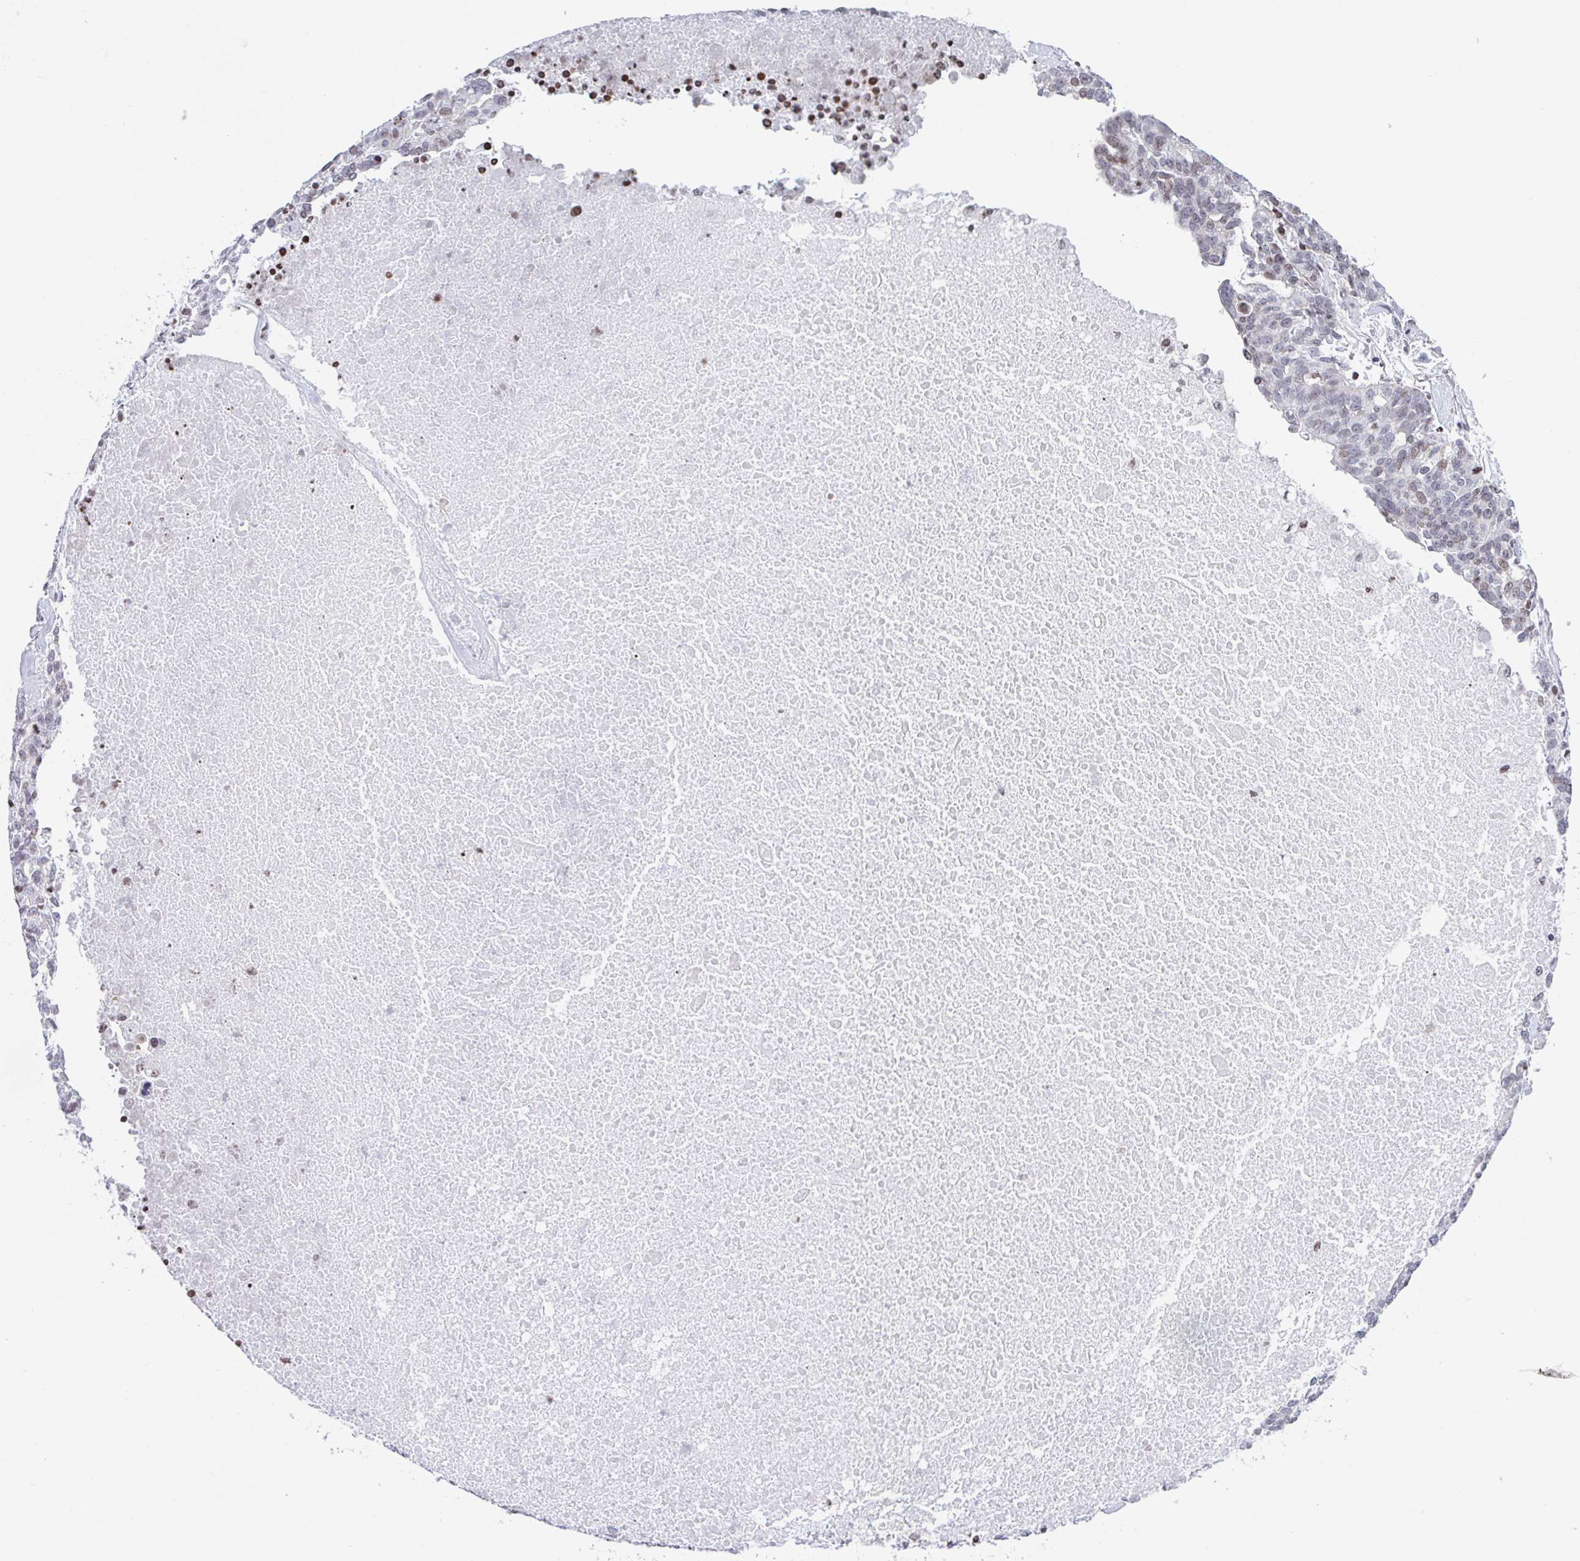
{"staining": {"intensity": "weak", "quantity": "25%-75%", "location": "nuclear"}, "tissue": "ovarian cancer", "cell_type": "Tumor cells", "image_type": "cancer", "snomed": [{"axis": "morphology", "description": "Cystadenocarcinoma, serous, NOS"}, {"axis": "topography", "description": "Ovary"}], "caption": "The immunohistochemical stain shows weak nuclear staining in tumor cells of ovarian cancer tissue.", "gene": "NOL6", "patient": {"sex": "female", "age": 59}}